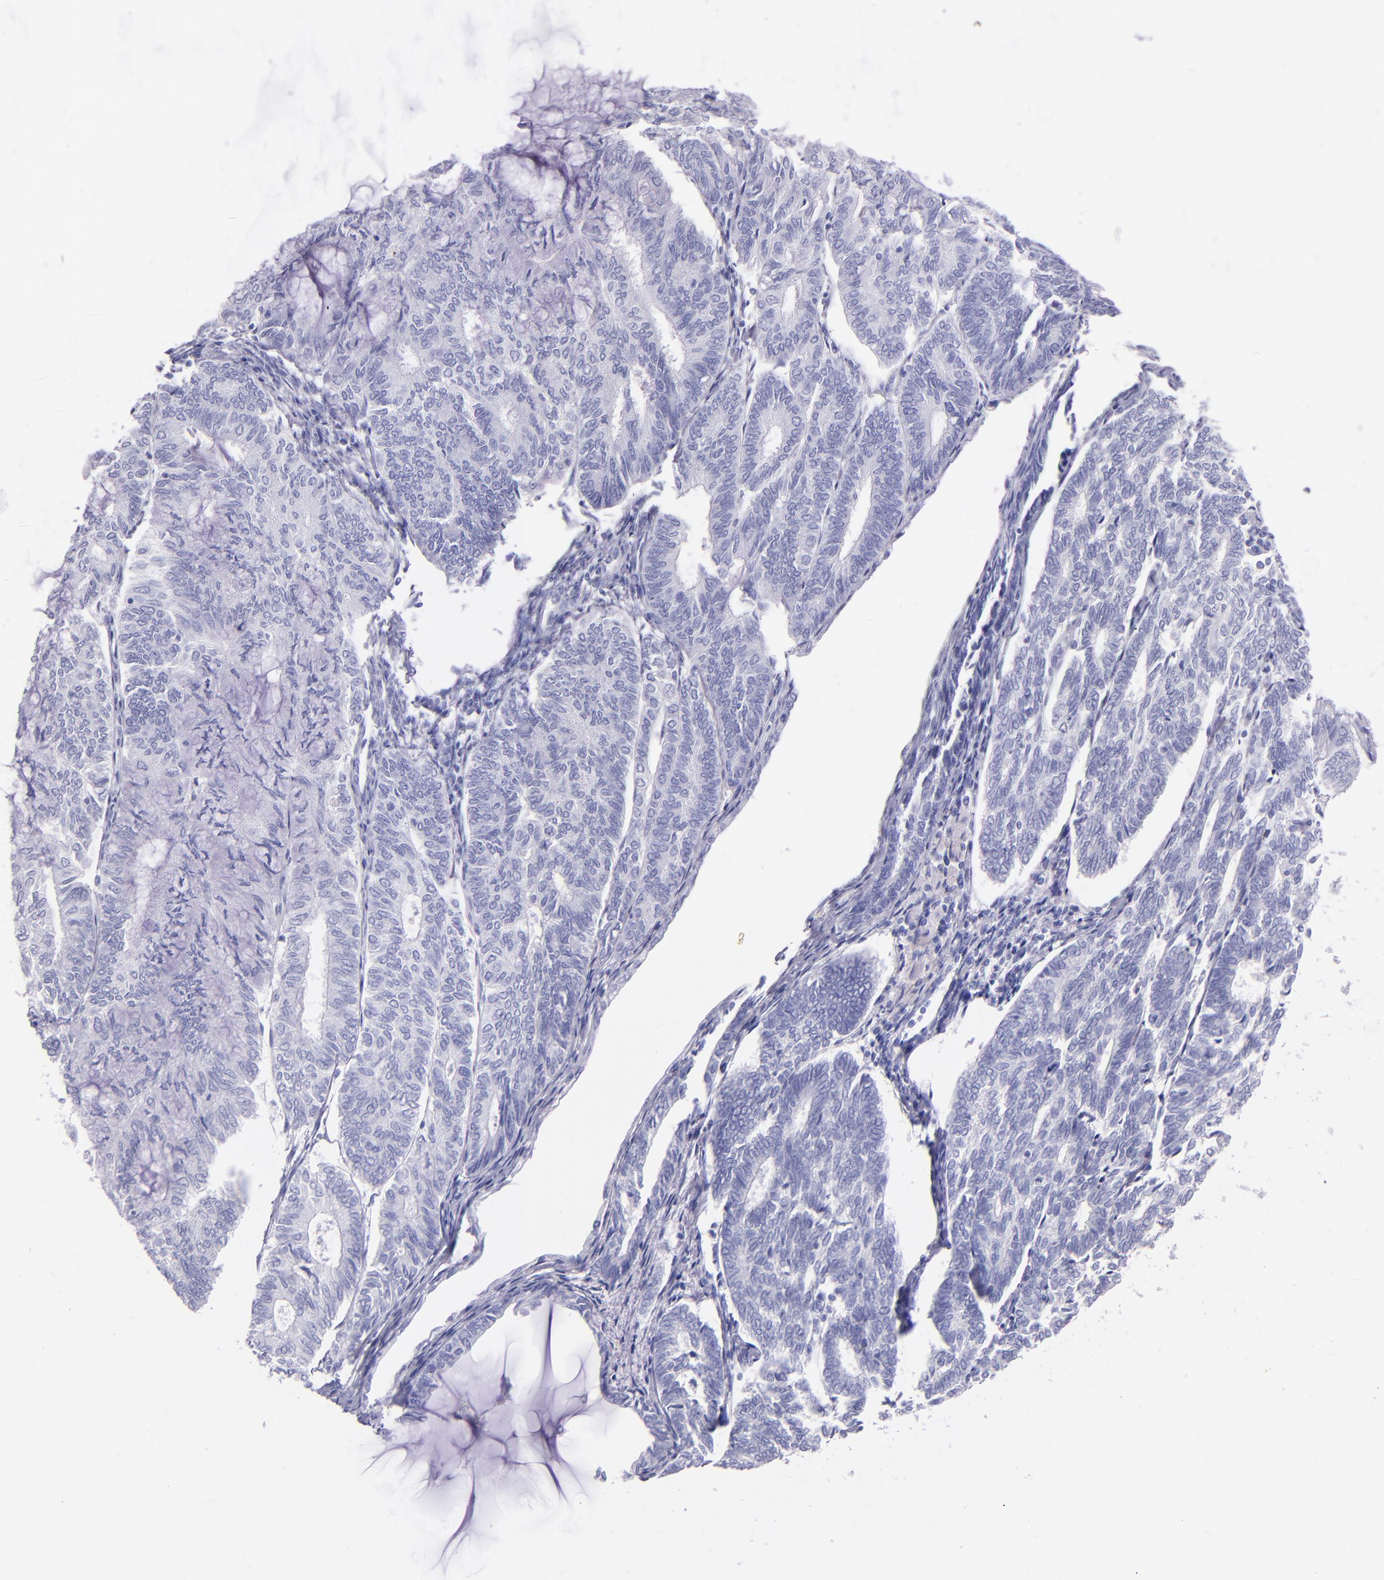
{"staining": {"intensity": "negative", "quantity": "none", "location": "none"}, "tissue": "endometrial cancer", "cell_type": "Tumor cells", "image_type": "cancer", "snomed": [{"axis": "morphology", "description": "Adenocarcinoma, NOS"}, {"axis": "topography", "description": "Endometrium"}], "caption": "Protein analysis of adenocarcinoma (endometrial) reveals no significant positivity in tumor cells. The staining is performed using DAB brown chromogen with nuclei counter-stained in using hematoxylin.", "gene": "SFTPA2", "patient": {"sex": "female", "age": 59}}